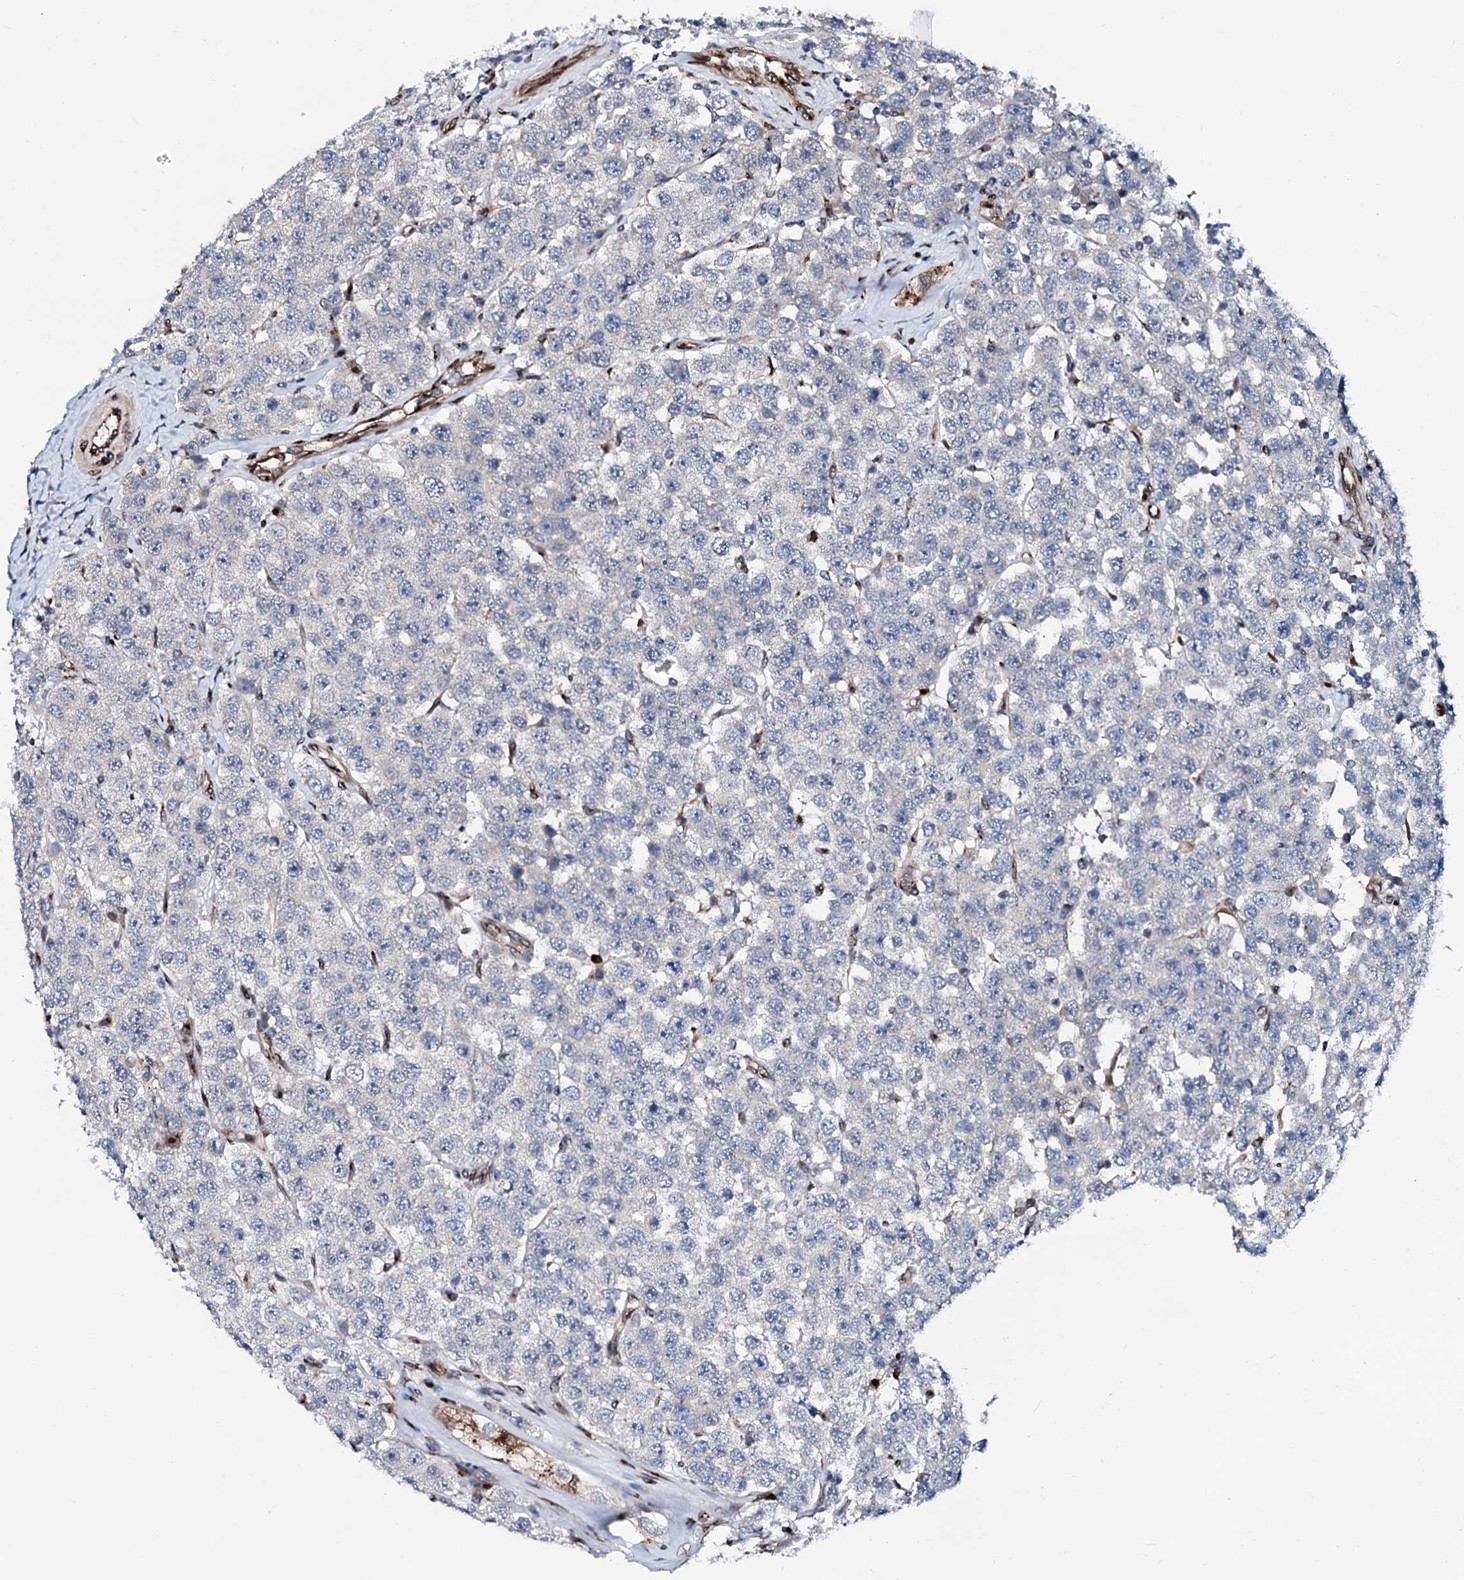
{"staining": {"intensity": "negative", "quantity": "none", "location": "none"}, "tissue": "testis cancer", "cell_type": "Tumor cells", "image_type": "cancer", "snomed": [{"axis": "morphology", "description": "Seminoma, NOS"}, {"axis": "topography", "description": "Testis"}], "caption": "The immunohistochemistry (IHC) micrograph has no significant expression in tumor cells of testis cancer tissue. (DAB (3,3'-diaminobenzidine) IHC, high magnification).", "gene": "TMCO3", "patient": {"sex": "male", "age": 28}}